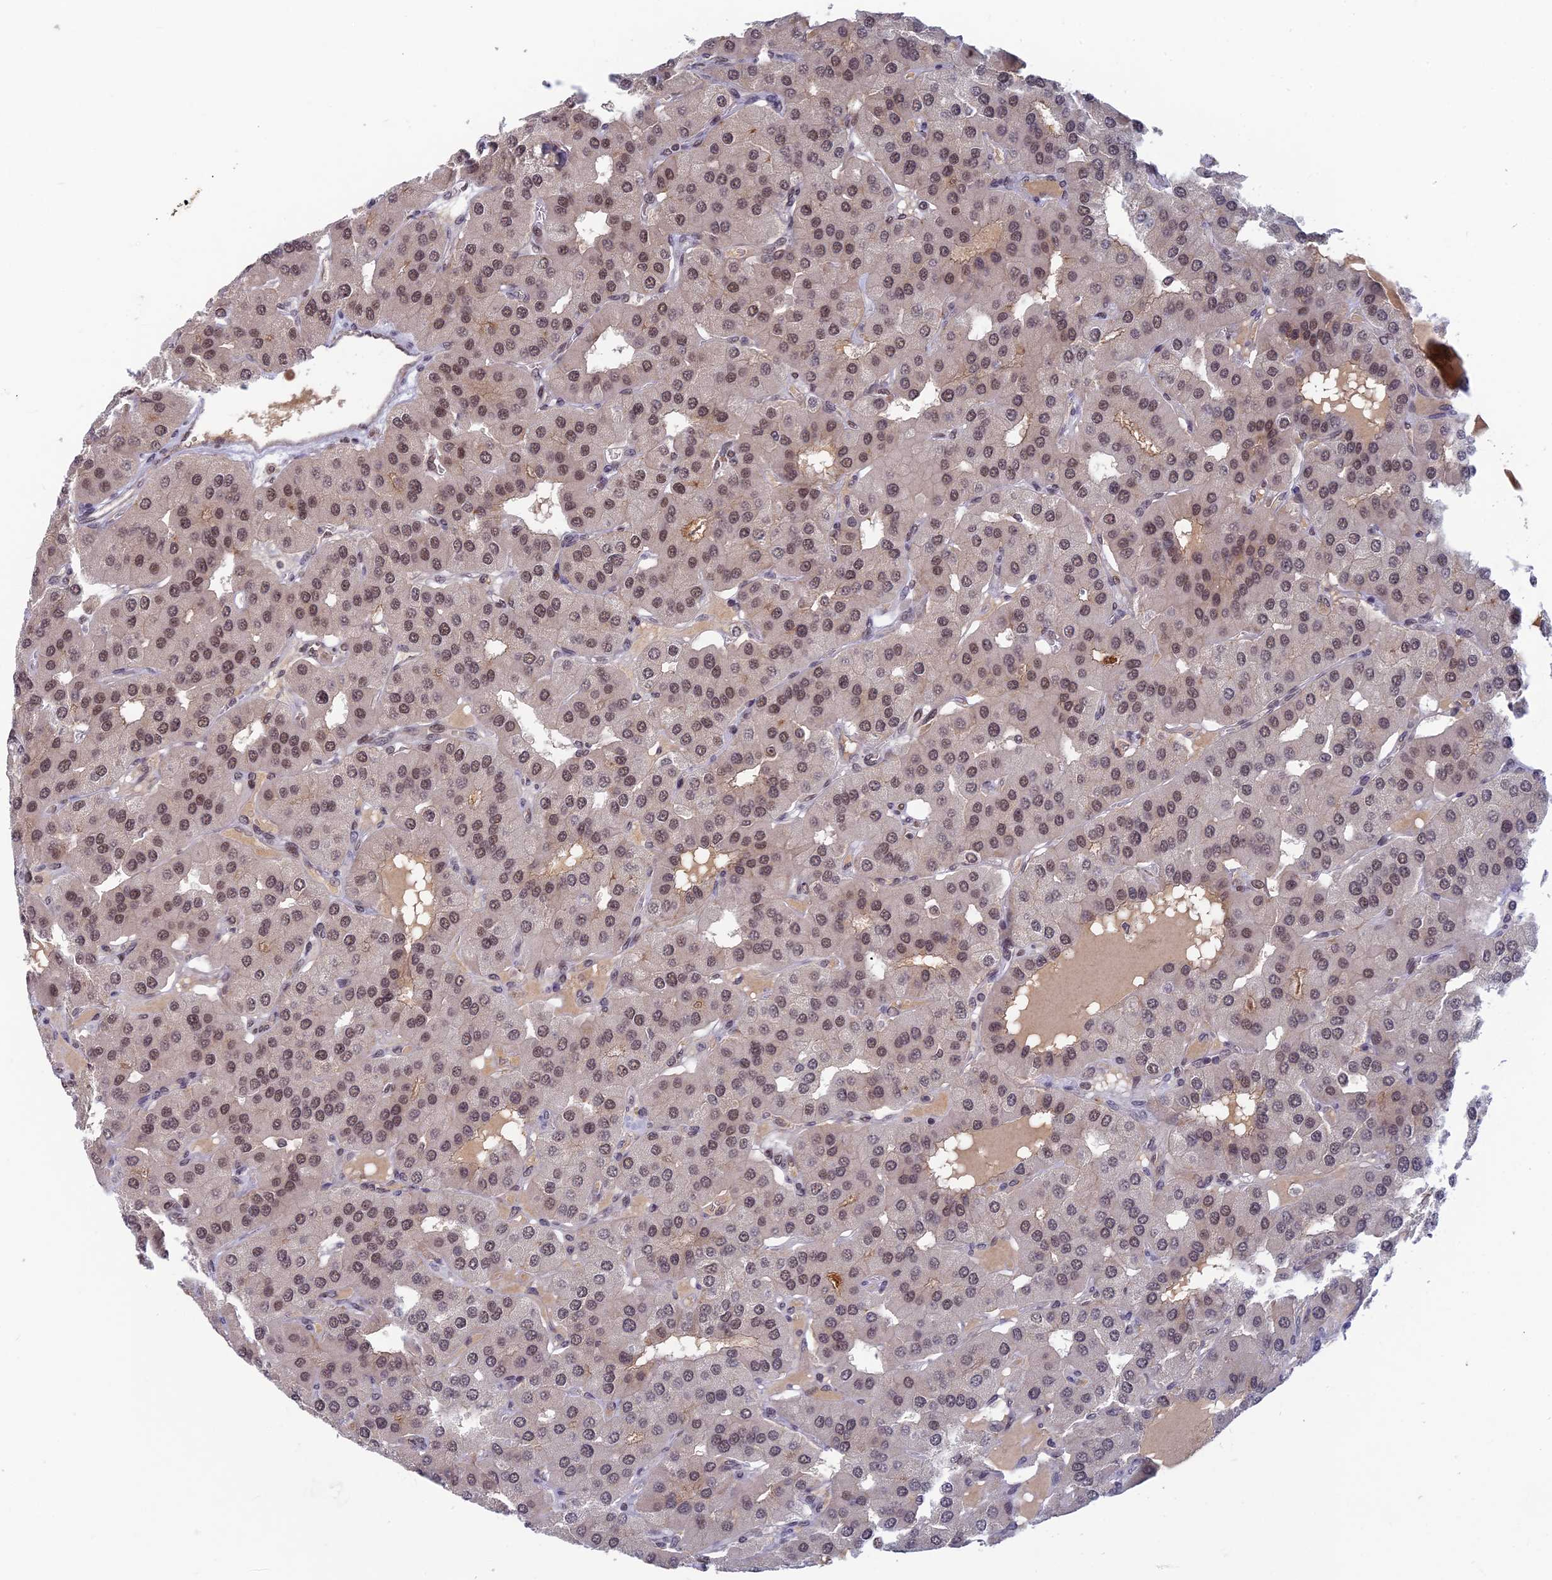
{"staining": {"intensity": "weak", "quantity": "25%-75%", "location": "nuclear"}, "tissue": "parathyroid gland", "cell_type": "Glandular cells", "image_type": "normal", "snomed": [{"axis": "morphology", "description": "Normal tissue, NOS"}, {"axis": "morphology", "description": "Adenoma, NOS"}, {"axis": "topography", "description": "Parathyroid gland"}], "caption": "Parathyroid gland stained for a protein (brown) reveals weak nuclear positive staining in about 25%-75% of glandular cells.", "gene": "TCEA2", "patient": {"sex": "female", "age": 86}}